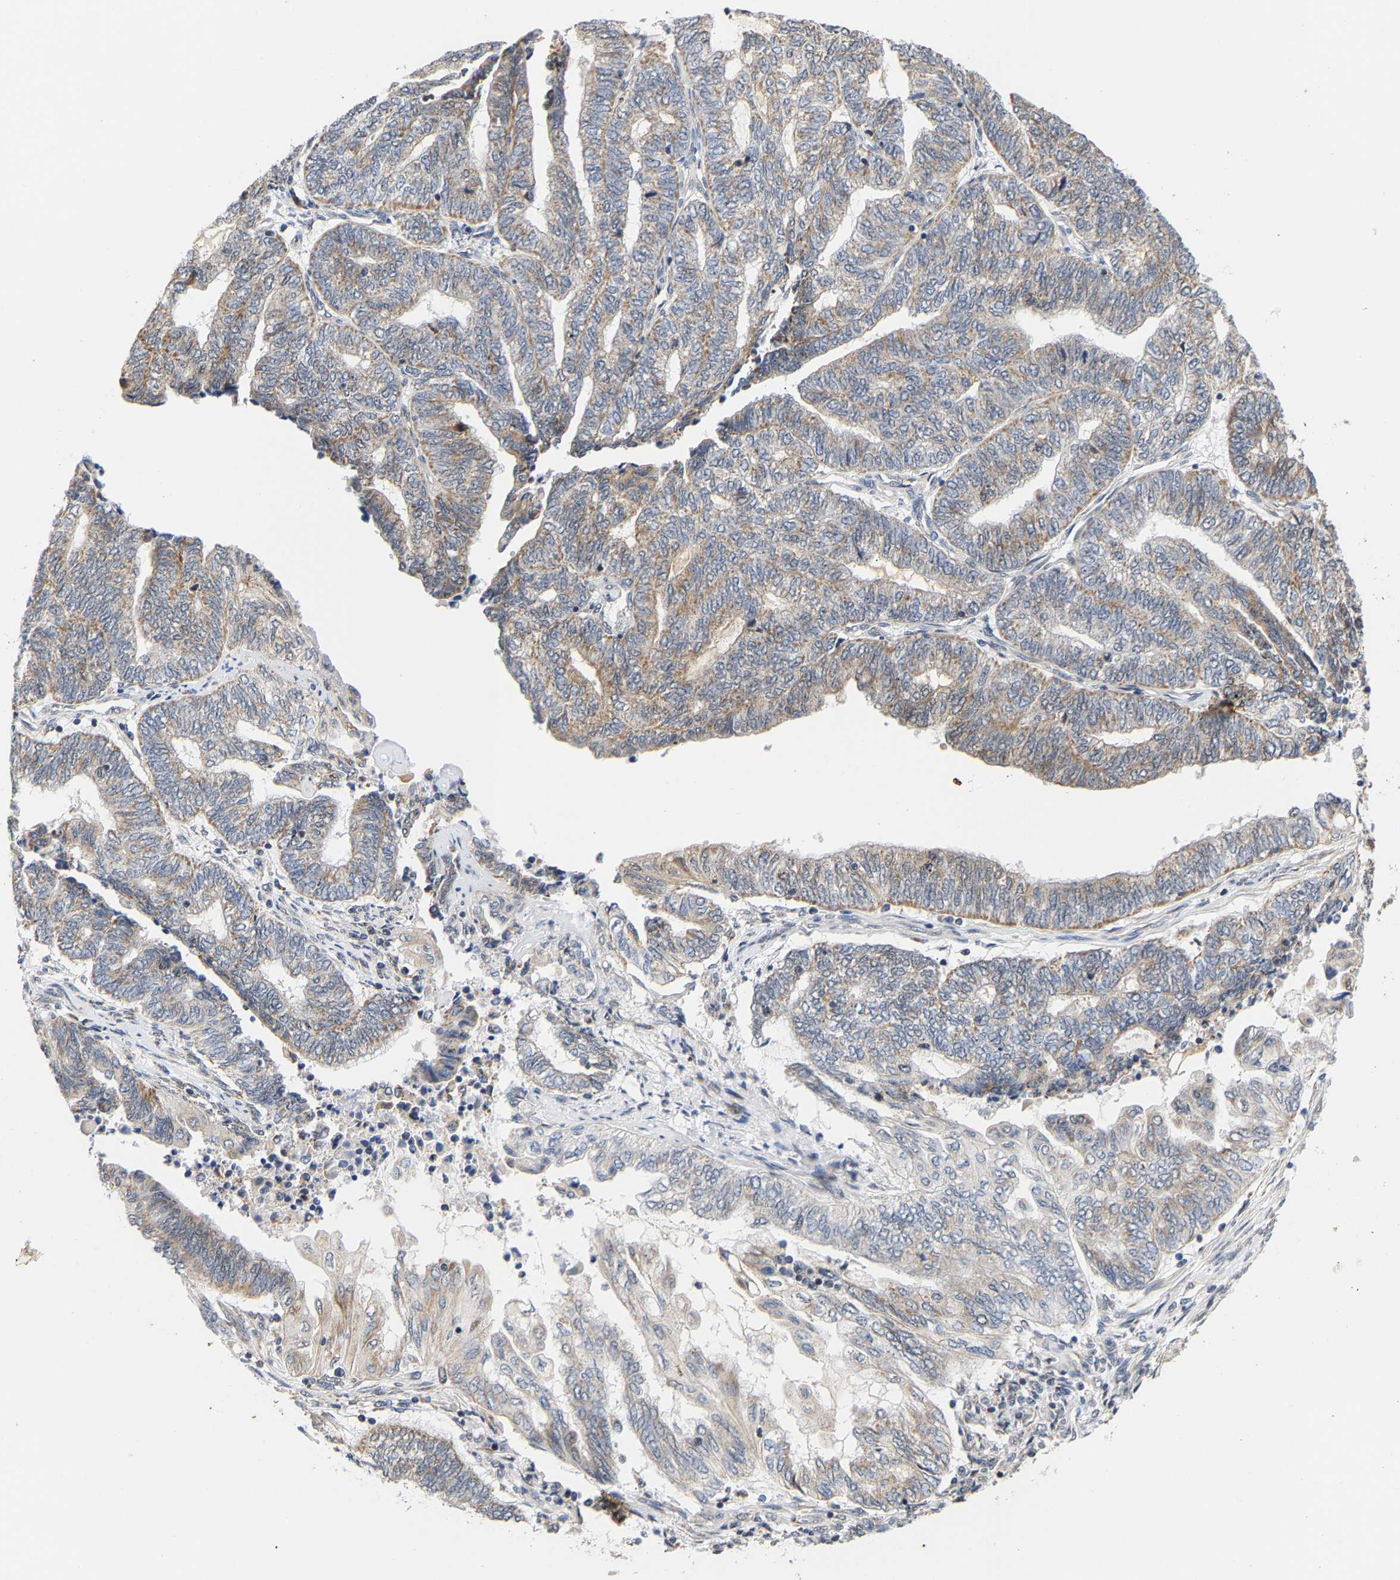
{"staining": {"intensity": "weak", "quantity": ">75%", "location": "cytoplasmic/membranous"}, "tissue": "endometrial cancer", "cell_type": "Tumor cells", "image_type": "cancer", "snomed": [{"axis": "morphology", "description": "Adenocarcinoma, NOS"}, {"axis": "topography", "description": "Uterus"}, {"axis": "topography", "description": "Endometrium"}], "caption": "High-magnification brightfield microscopy of endometrial cancer (adenocarcinoma) stained with DAB (3,3'-diaminobenzidine) (brown) and counterstained with hematoxylin (blue). tumor cells exhibit weak cytoplasmic/membranous positivity is appreciated in approximately>75% of cells.", "gene": "PCNT", "patient": {"sex": "female", "age": 70}}